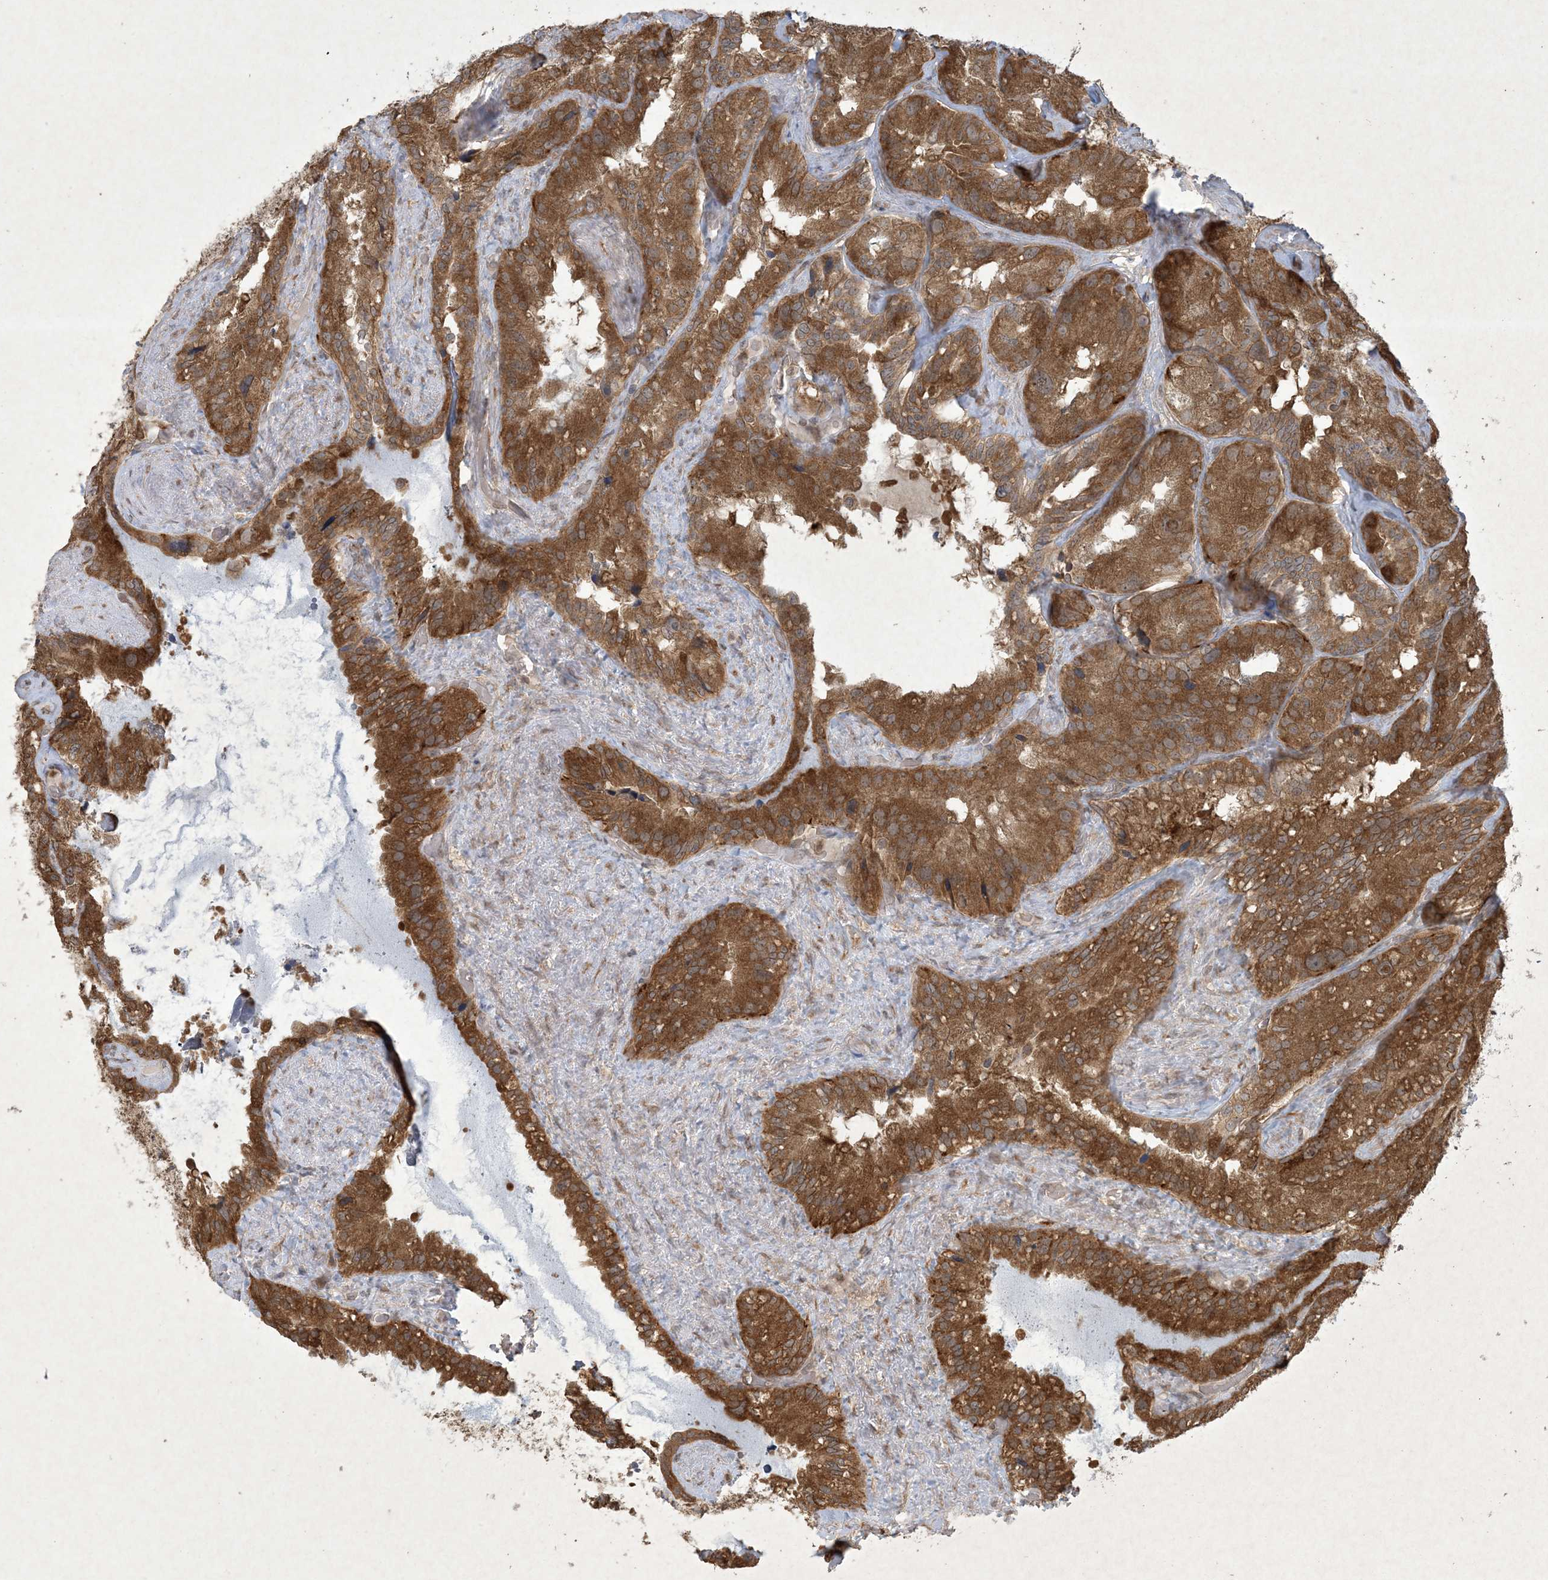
{"staining": {"intensity": "strong", "quantity": ">75%", "location": "cytoplasmic/membranous"}, "tissue": "seminal vesicle", "cell_type": "Glandular cells", "image_type": "normal", "snomed": [{"axis": "morphology", "description": "Normal tissue, NOS"}, {"axis": "topography", "description": "Prostate"}, {"axis": "topography", "description": "Seminal veicle"}], "caption": "Immunohistochemistry image of normal human seminal vesicle stained for a protein (brown), which reveals high levels of strong cytoplasmic/membranous positivity in about >75% of glandular cells.", "gene": "NRBP2", "patient": {"sex": "male", "age": 68}}